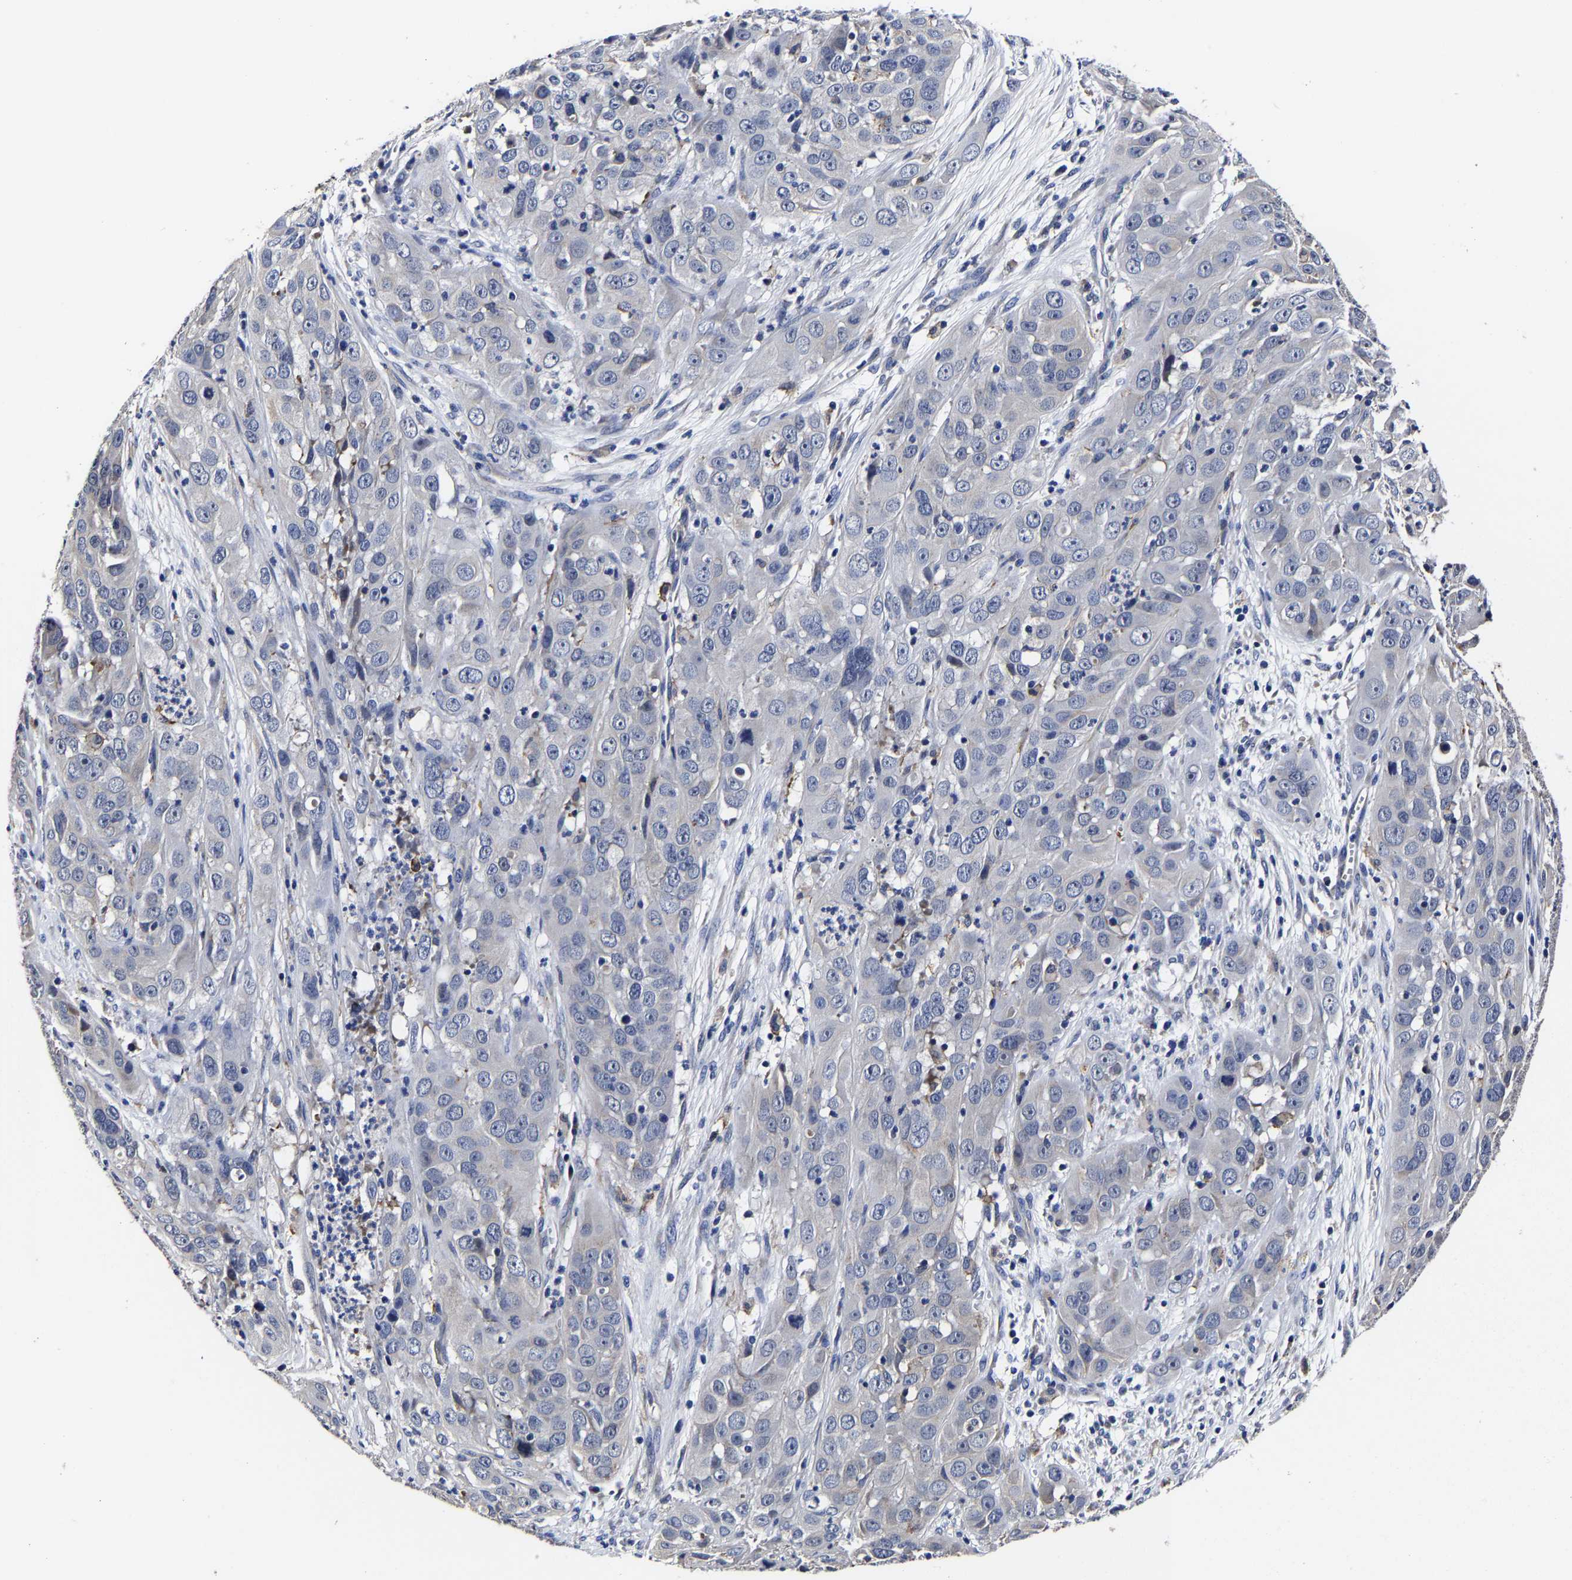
{"staining": {"intensity": "negative", "quantity": "none", "location": "none"}, "tissue": "cervical cancer", "cell_type": "Tumor cells", "image_type": "cancer", "snomed": [{"axis": "morphology", "description": "Squamous cell carcinoma, NOS"}, {"axis": "topography", "description": "Cervix"}], "caption": "Immunohistochemistry (IHC) of human squamous cell carcinoma (cervical) displays no positivity in tumor cells. The staining was performed using DAB (3,3'-diaminobenzidine) to visualize the protein expression in brown, while the nuclei were stained in blue with hematoxylin (Magnification: 20x).", "gene": "AASS", "patient": {"sex": "female", "age": 32}}